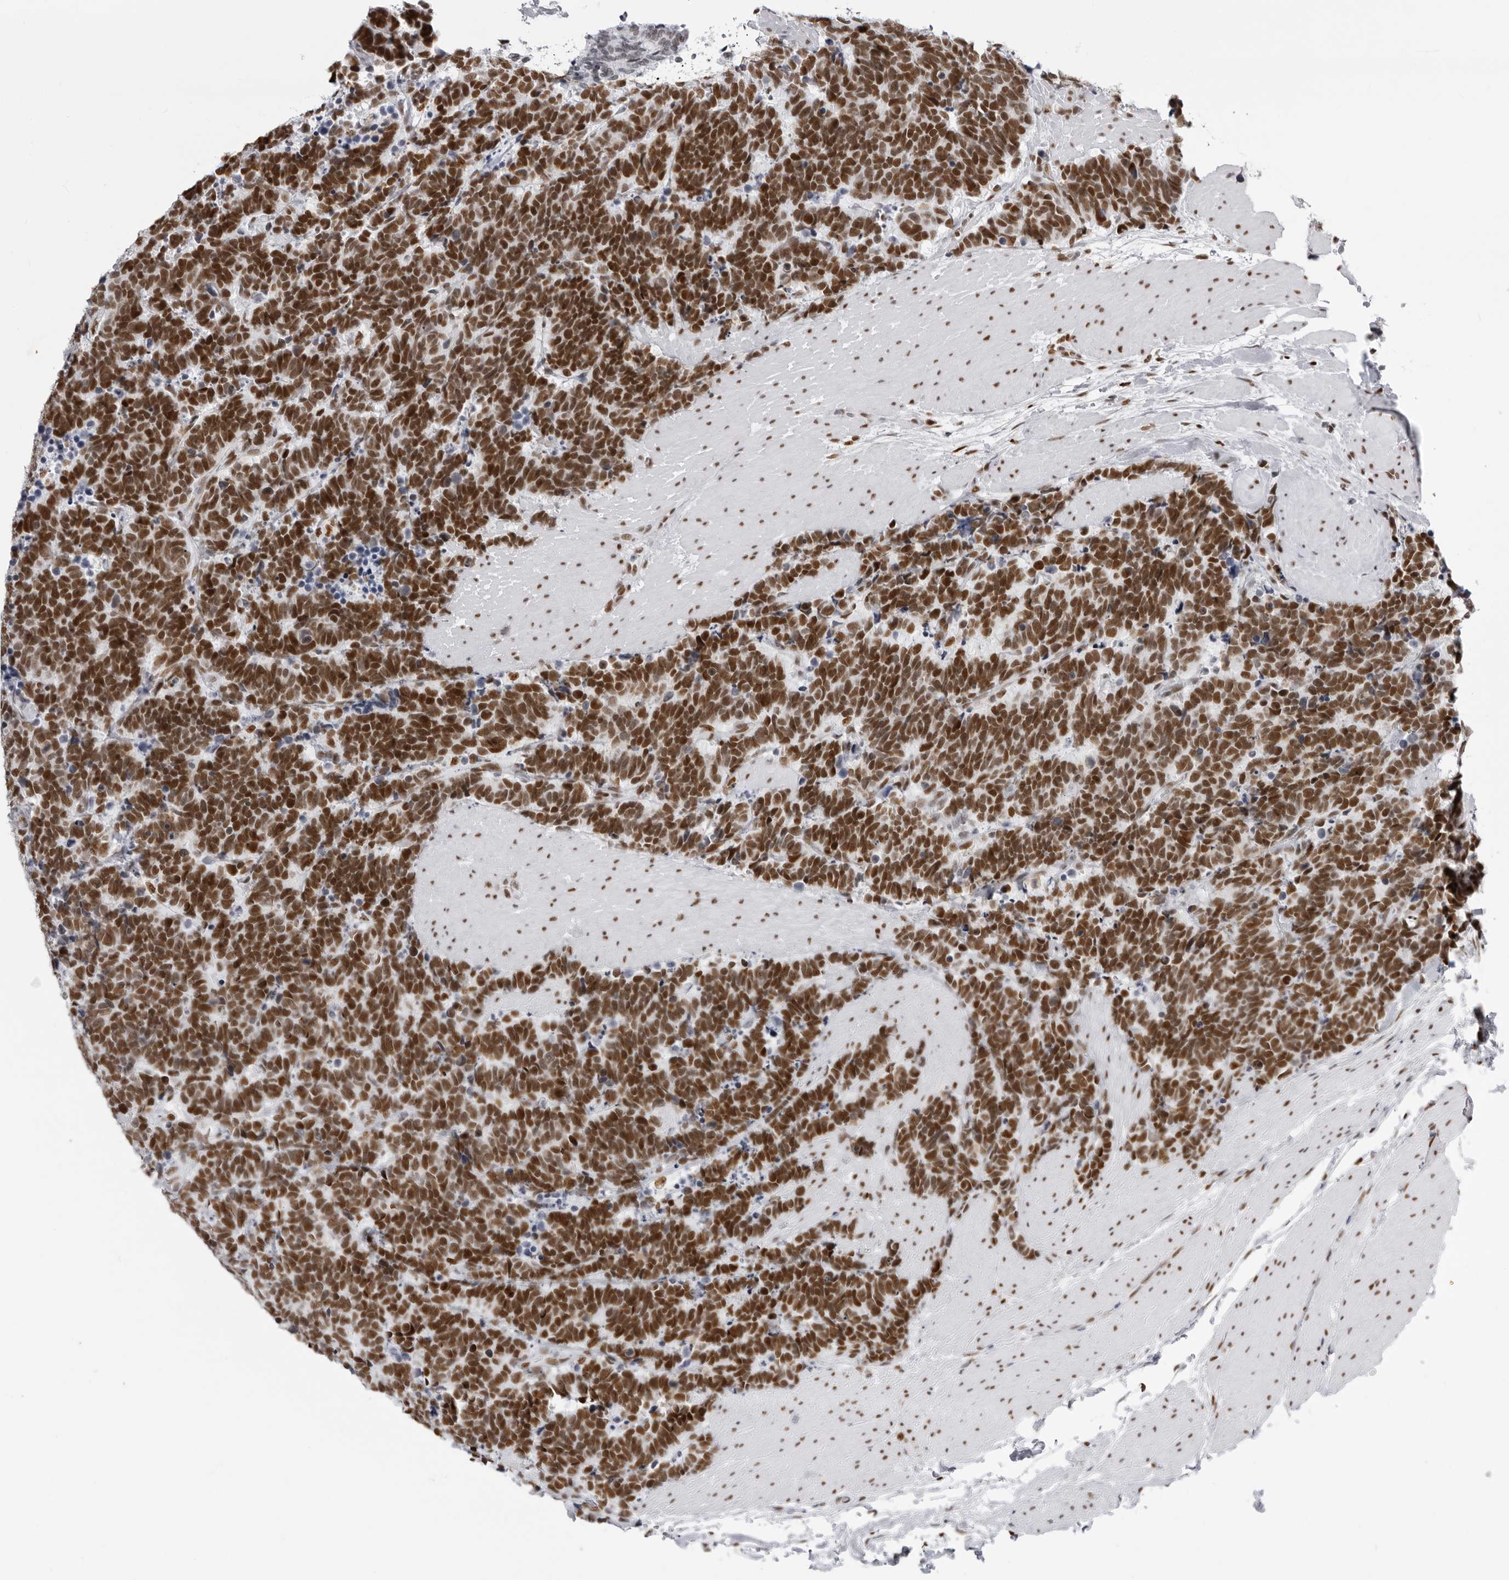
{"staining": {"intensity": "strong", "quantity": ">75%", "location": "nuclear"}, "tissue": "carcinoid", "cell_type": "Tumor cells", "image_type": "cancer", "snomed": [{"axis": "morphology", "description": "Carcinoma, NOS"}, {"axis": "morphology", "description": "Carcinoid, malignant, NOS"}, {"axis": "topography", "description": "Urinary bladder"}], "caption": "Immunohistochemical staining of carcinoma reveals high levels of strong nuclear positivity in about >75% of tumor cells.", "gene": "IRF2BP2", "patient": {"sex": "male", "age": 57}}